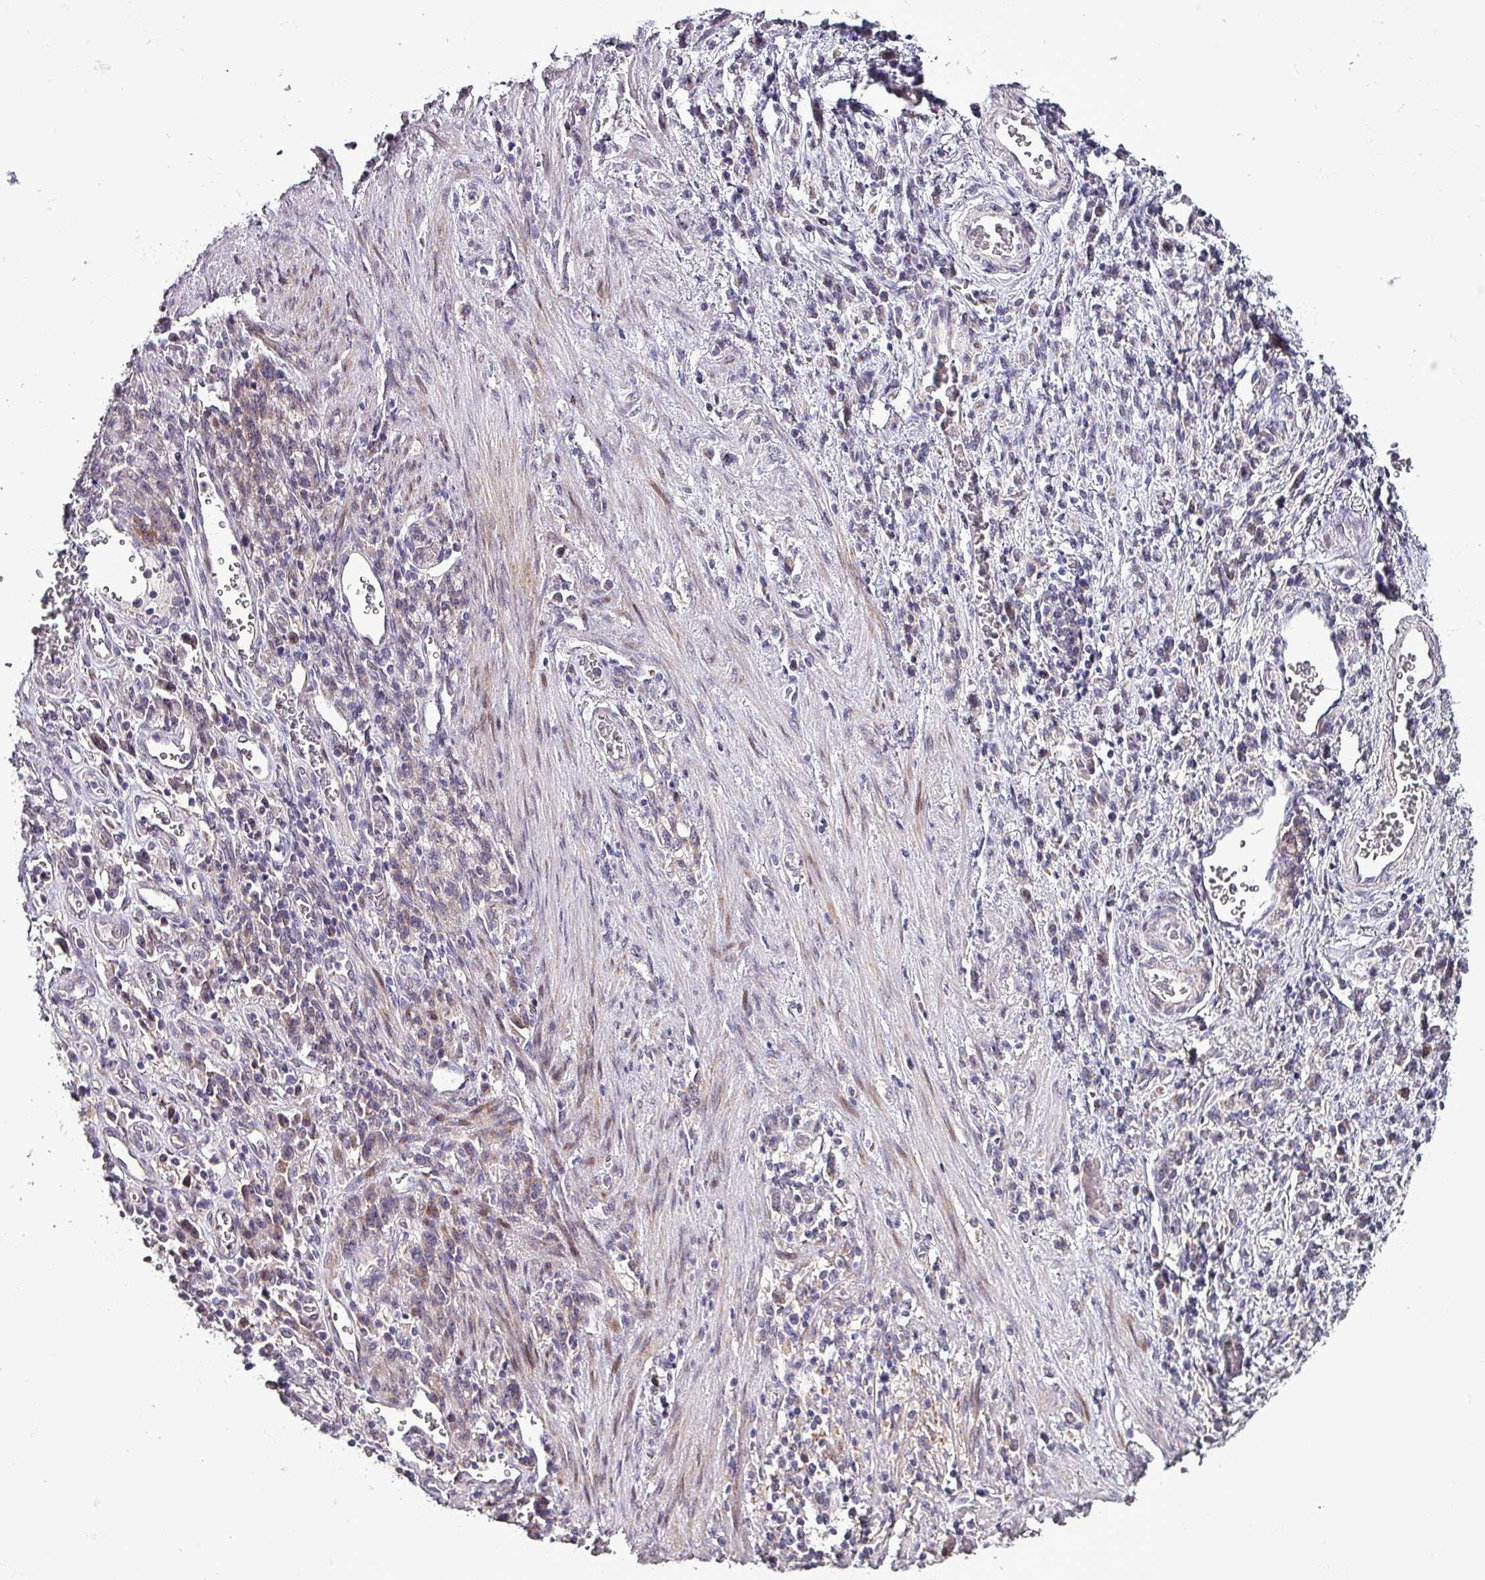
{"staining": {"intensity": "negative", "quantity": "none", "location": "none"}, "tissue": "stomach cancer", "cell_type": "Tumor cells", "image_type": "cancer", "snomed": [{"axis": "morphology", "description": "Adenocarcinoma, NOS"}, {"axis": "topography", "description": "Stomach"}], "caption": "Tumor cells show no significant protein positivity in adenocarcinoma (stomach).", "gene": "GRAPL", "patient": {"sex": "male", "age": 77}}